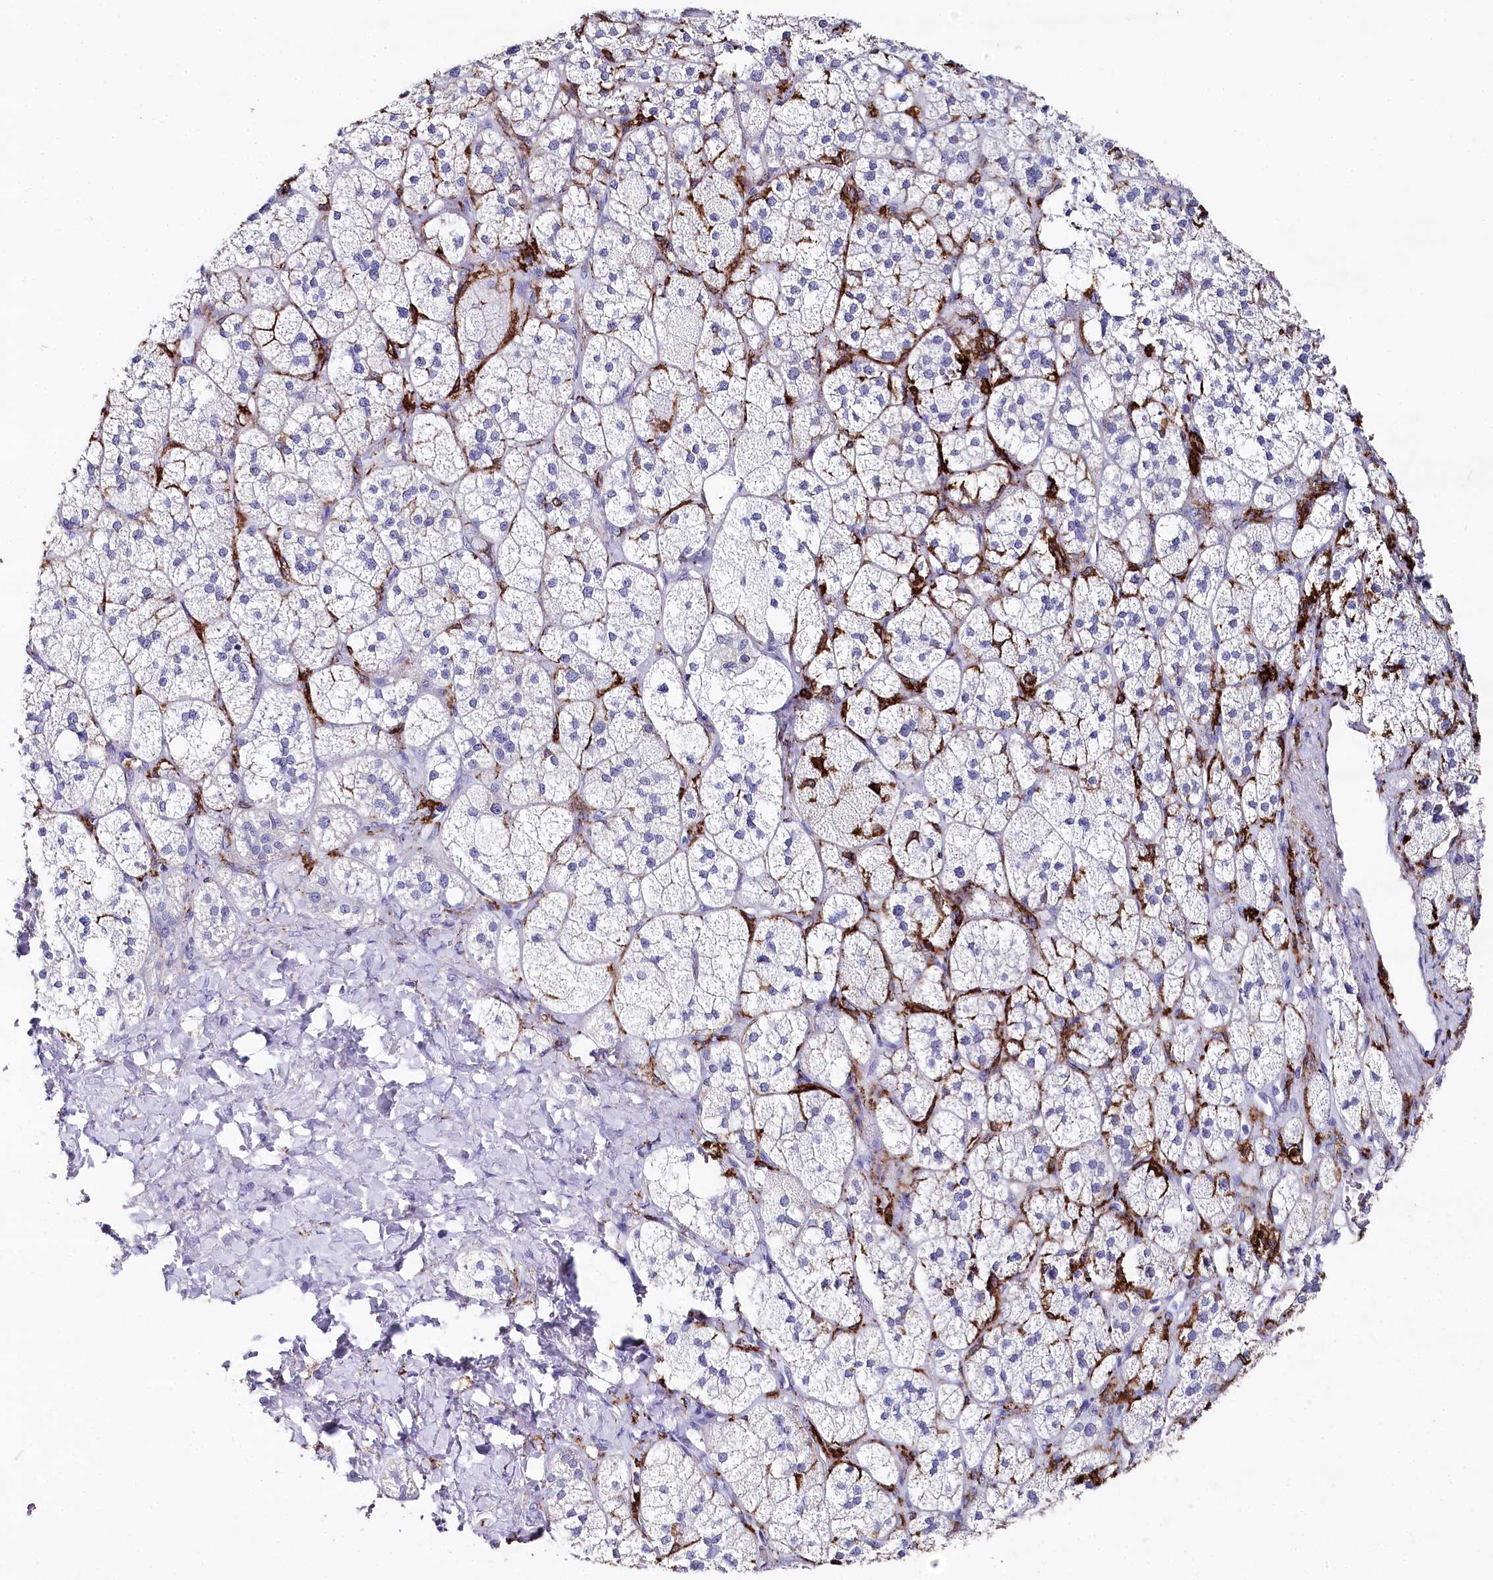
{"staining": {"intensity": "negative", "quantity": "none", "location": "none"}, "tissue": "adrenal gland", "cell_type": "Glandular cells", "image_type": "normal", "snomed": [{"axis": "morphology", "description": "Normal tissue, NOS"}, {"axis": "topography", "description": "Adrenal gland"}], "caption": "Immunohistochemistry (IHC) of benign adrenal gland reveals no staining in glandular cells.", "gene": "CLEC4M", "patient": {"sex": "male", "age": 61}}